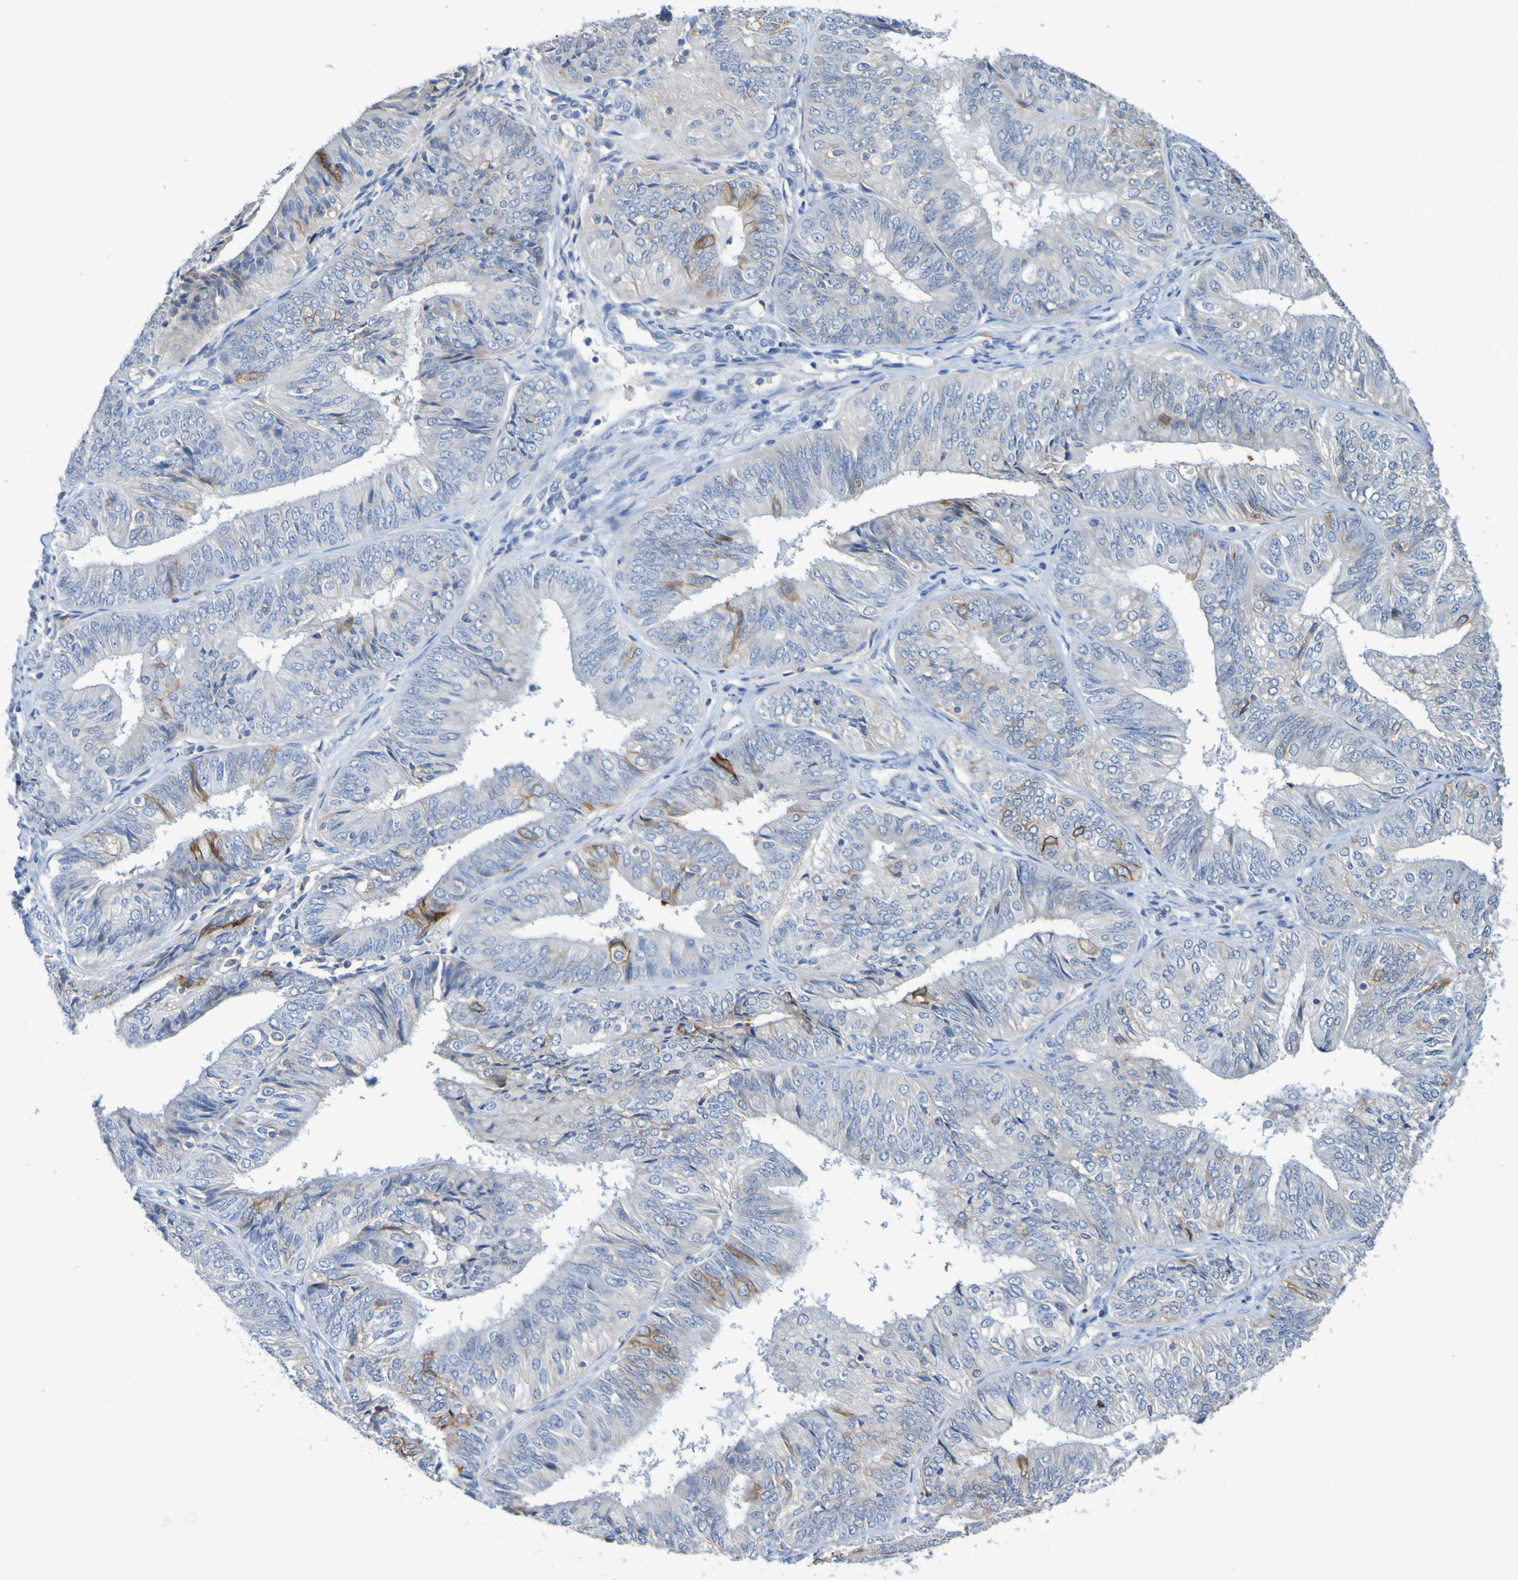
{"staining": {"intensity": "moderate", "quantity": "<25%", "location": "cytoplasmic/membranous"}, "tissue": "endometrial cancer", "cell_type": "Tumor cells", "image_type": "cancer", "snomed": [{"axis": "morphology", "description": "Adenocarcinoma, NOS"}, {"axis": "topography", "description": "Endometrium"}], "caption": "Moderate cytoplasmic/membranous expression for a protein is identified in about <25% of tumor cells of adenocarcinoma (endometrial) using IHC.", "gene": "SLC3A2", "patient": {"sex": "female", "age": 58}}